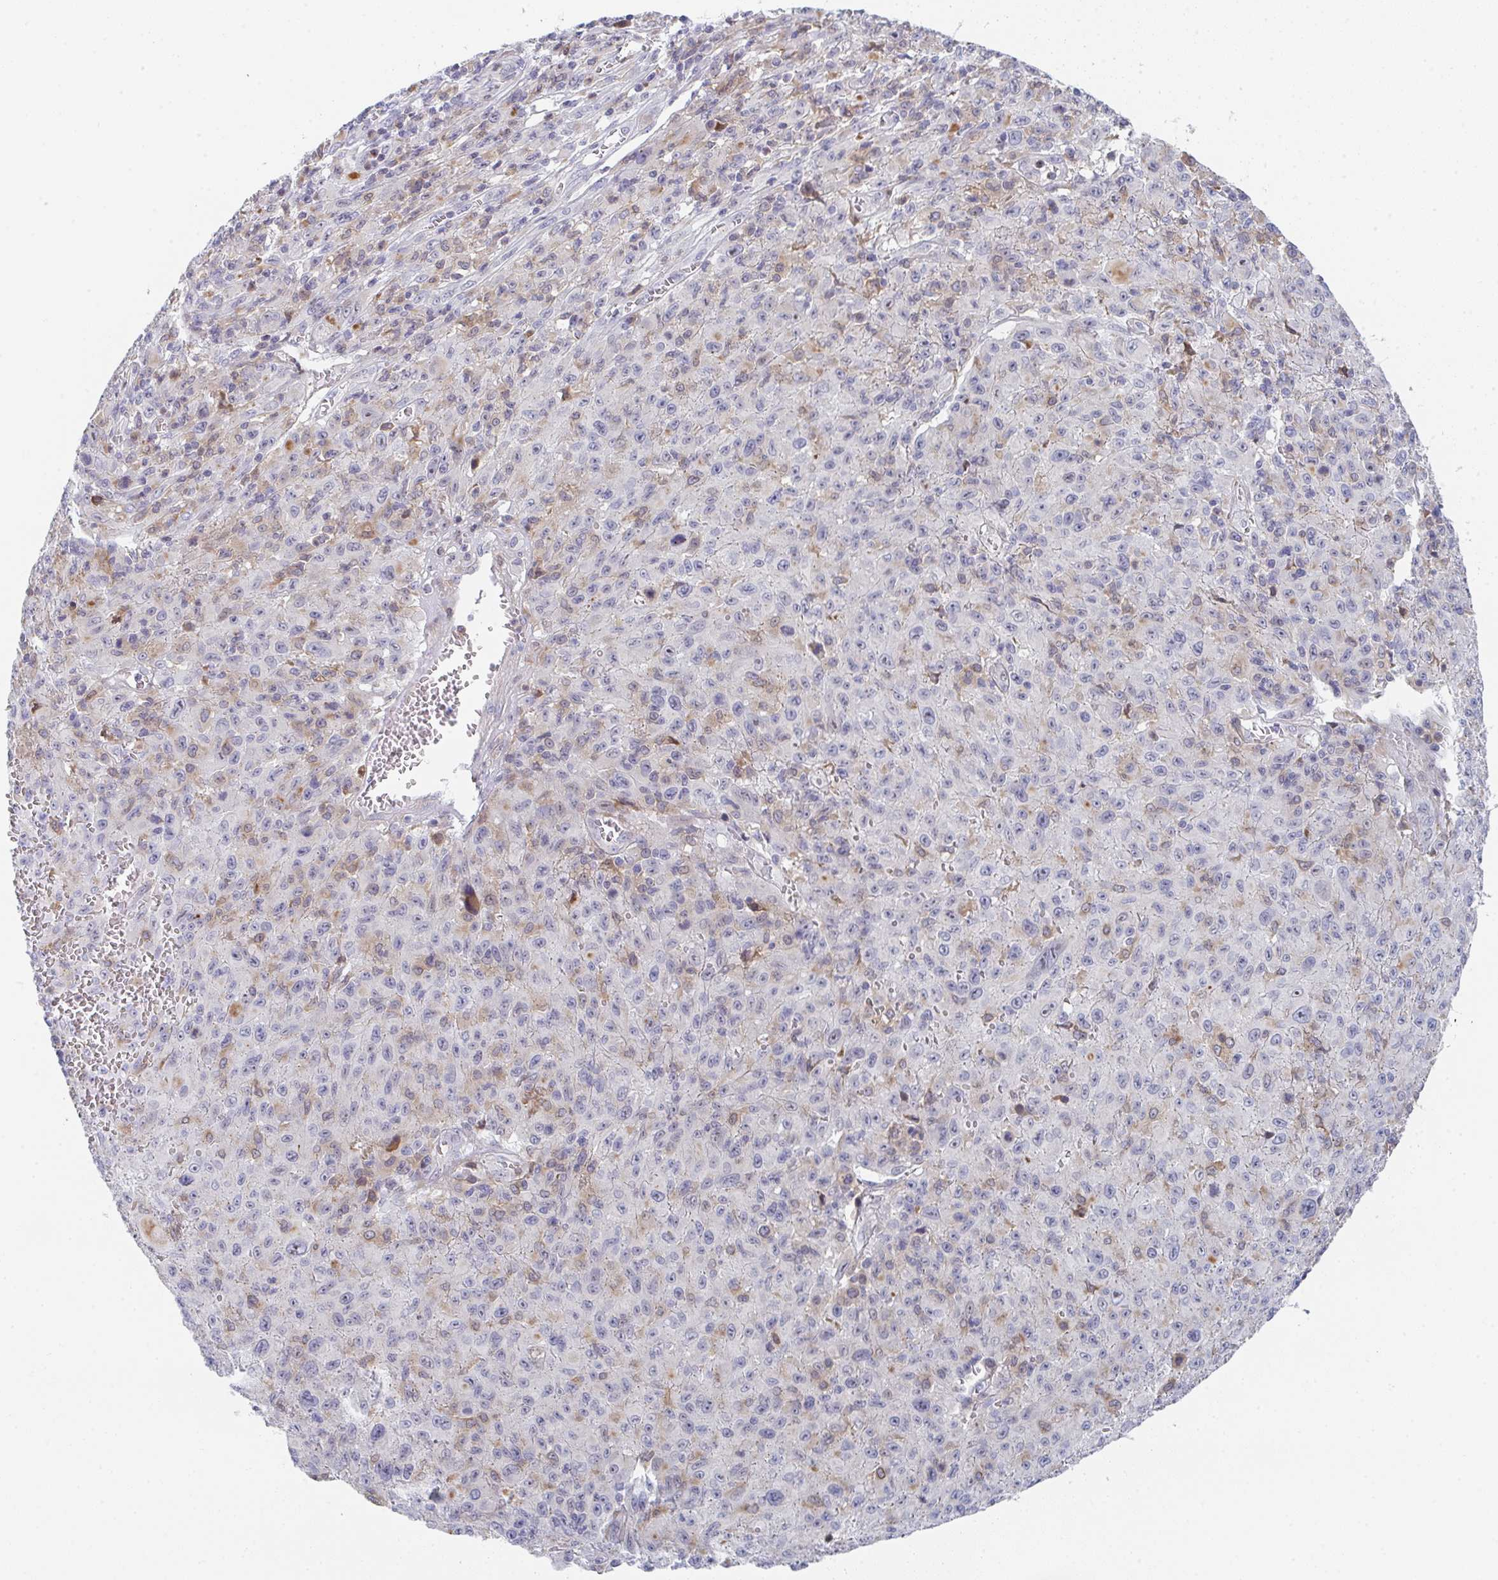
{"staining": {"intensity": "negative", "quantity": "none", "location": "none"}, "tissue": "melanoma", "cell_type": "Tumor cells", "image_type": "cancer", "snomed": [{"axis": "morphology", "description": "Malignant melanoma, NOS"}, {"axis": "topography", "description": "Skin"}], "caption": "Protein analysis of melanoma demonstrates no significant positivity in tumor cells.", "gene": "KLHL33", "patient": {"sex": "male", "age": 46}}